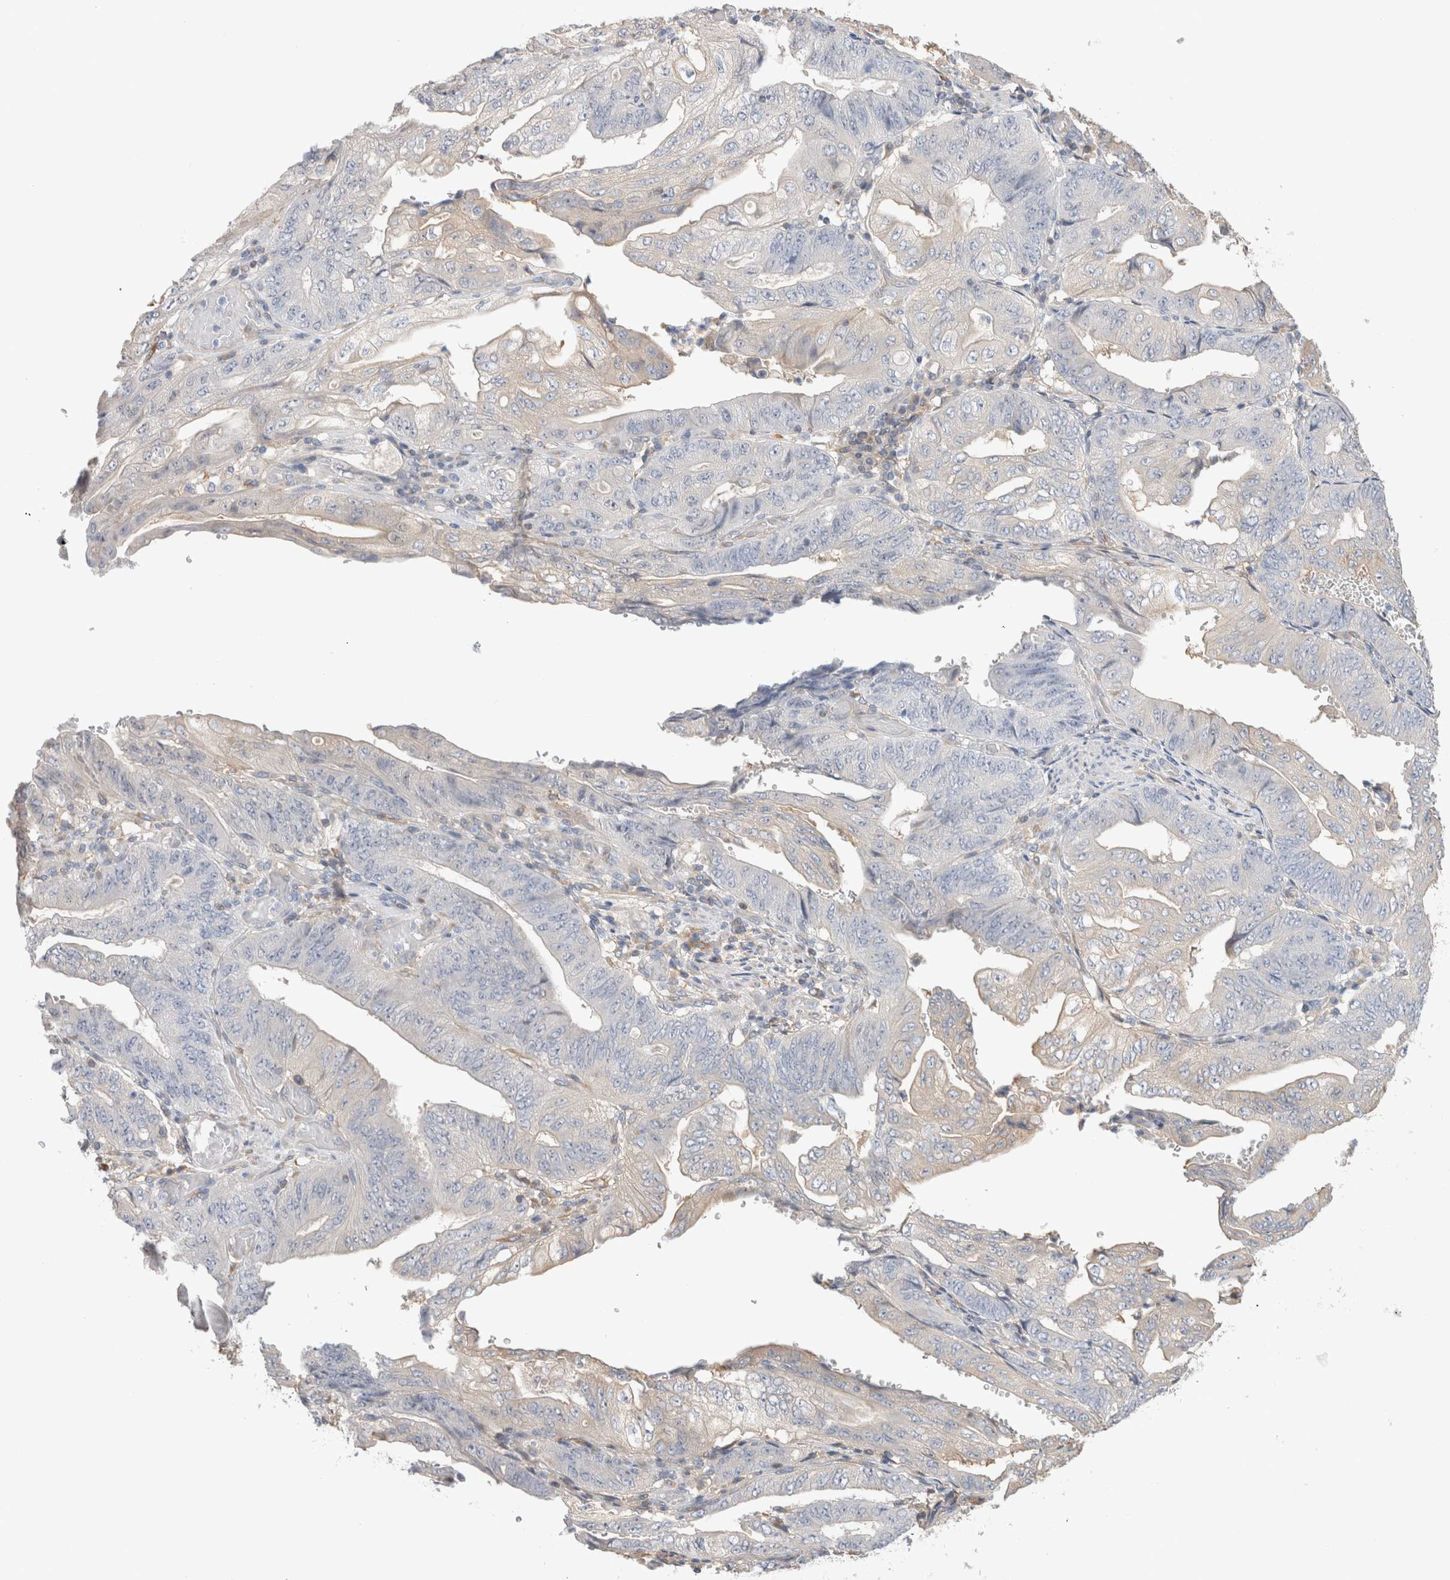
{"staining": {"intensity": "moderate", "quantity": "25%-75%", "location": "cytoplasmic/membranous"}, "tissue": "stomach cancer", "cell_type": "Tumor cells", "image_type": "cancer", "snomed": [{"axis": "morphology", "description": "Adenocarcinoma, NOS"}, {"axis": "topography", "description": "Stomach"}], "caption": "Immunohistochemistry (IHC) image of stomach adenocarcinoma stained for a protein (brown), which shows medium levels of moderate cytoplasmic/membranous expression in about 25%-75% of tumor cells.", "gene": "CAPN2", "patient": {"sex": "female", "age": 73}}